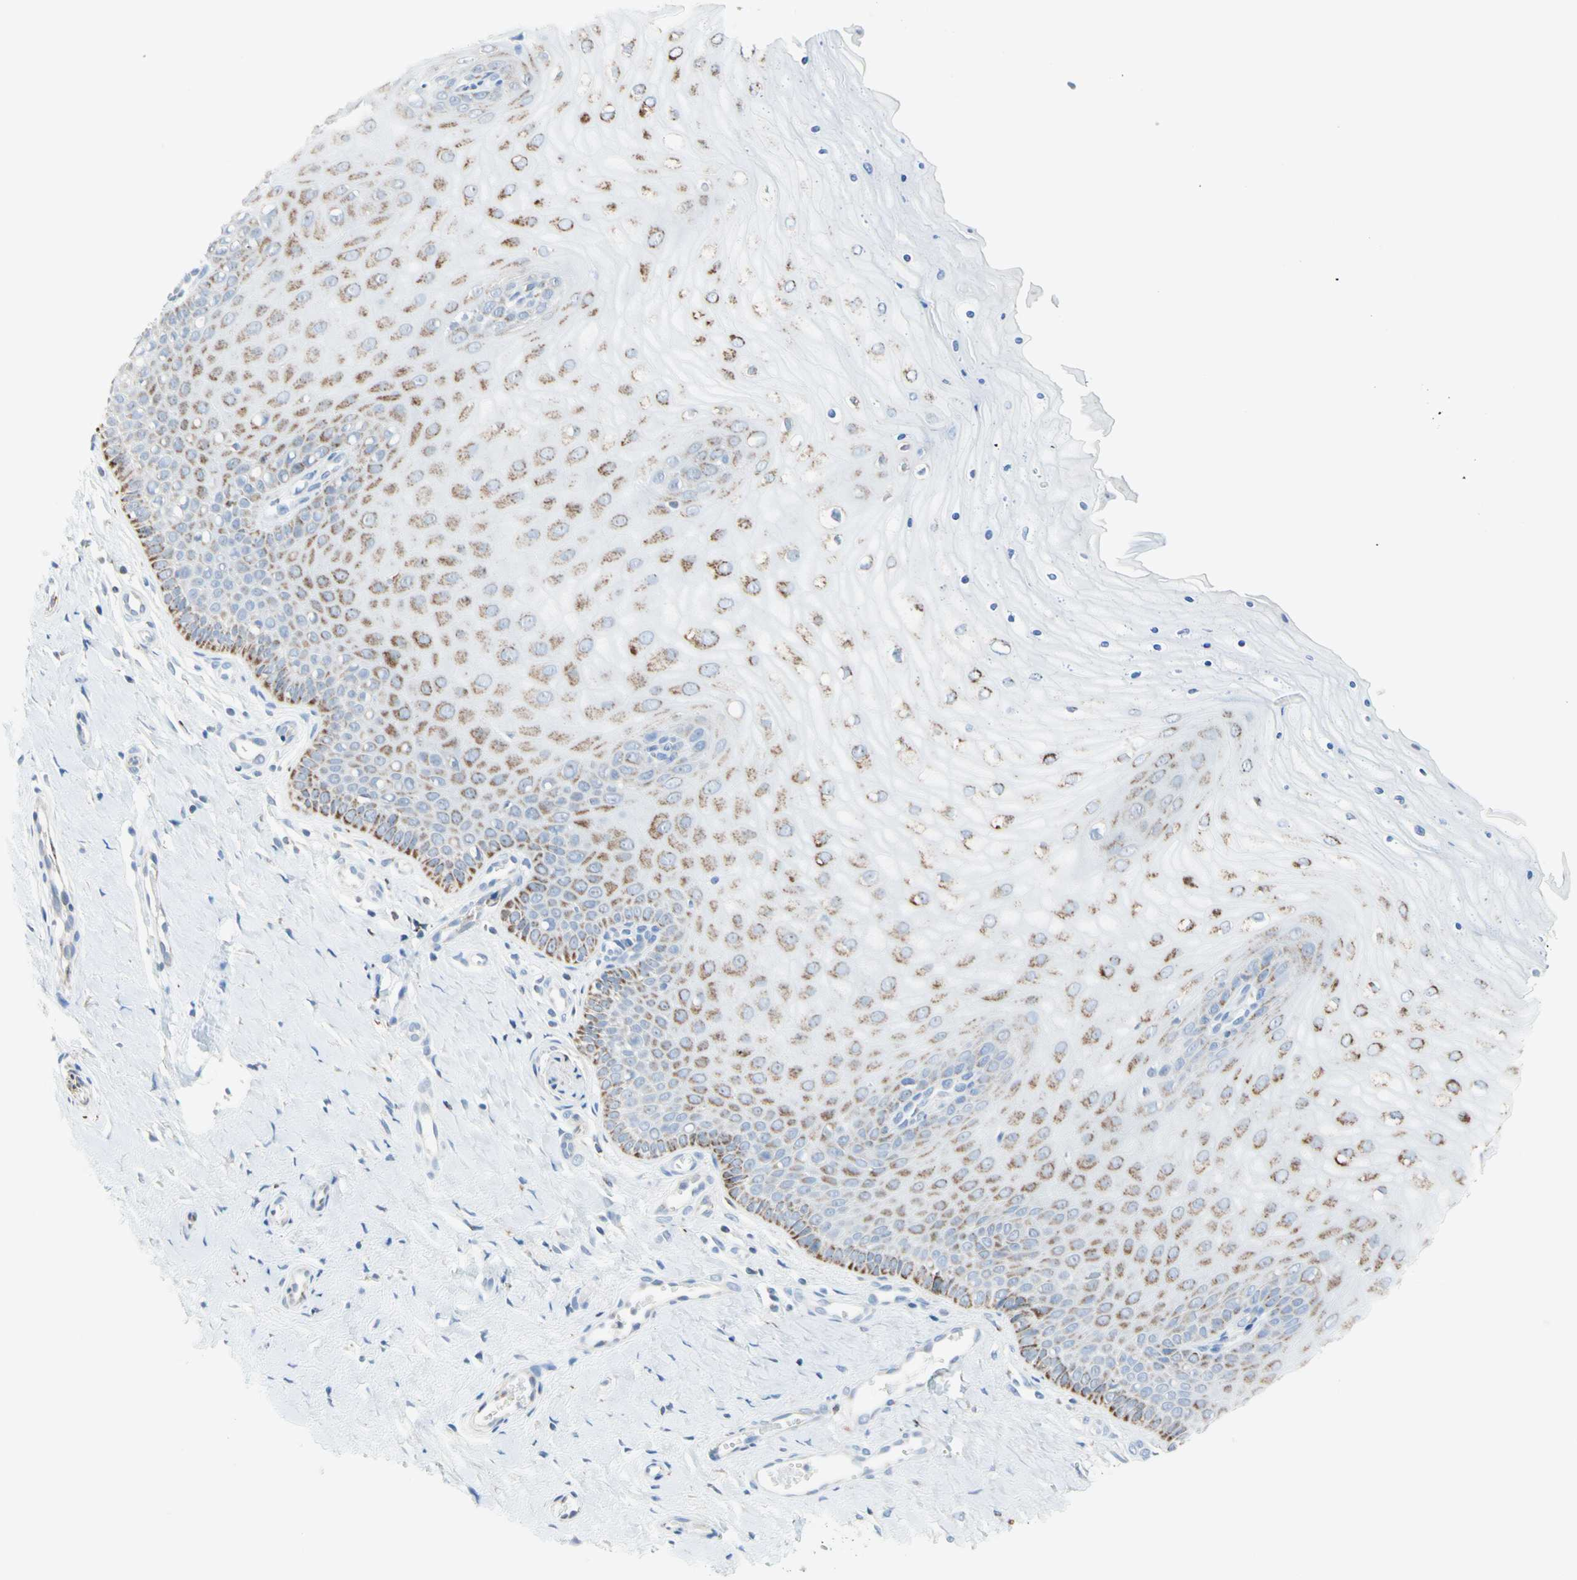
{"staining": {"intensity": "negative", "quantity": "none", "location": "none"}, "tissue": "cervix", "cell_type": "Glandular cells", "image_type": "normal", "snomed": [{"axis": "morphology", "description": "Normal tissue, NOS"}, {"axis": "topography", "description": "Cervix"}], "caption": "The histopathology image shows no significant positivity in glandular cells of cervix. Brightfield microscopy of immunohistochemistry (IHC) stained with DAB (brown) and hematoxylin (blue), captured at high magnification.", "gene": "CYSLTR1", "patient": {"sex": "female", "age": 55}}